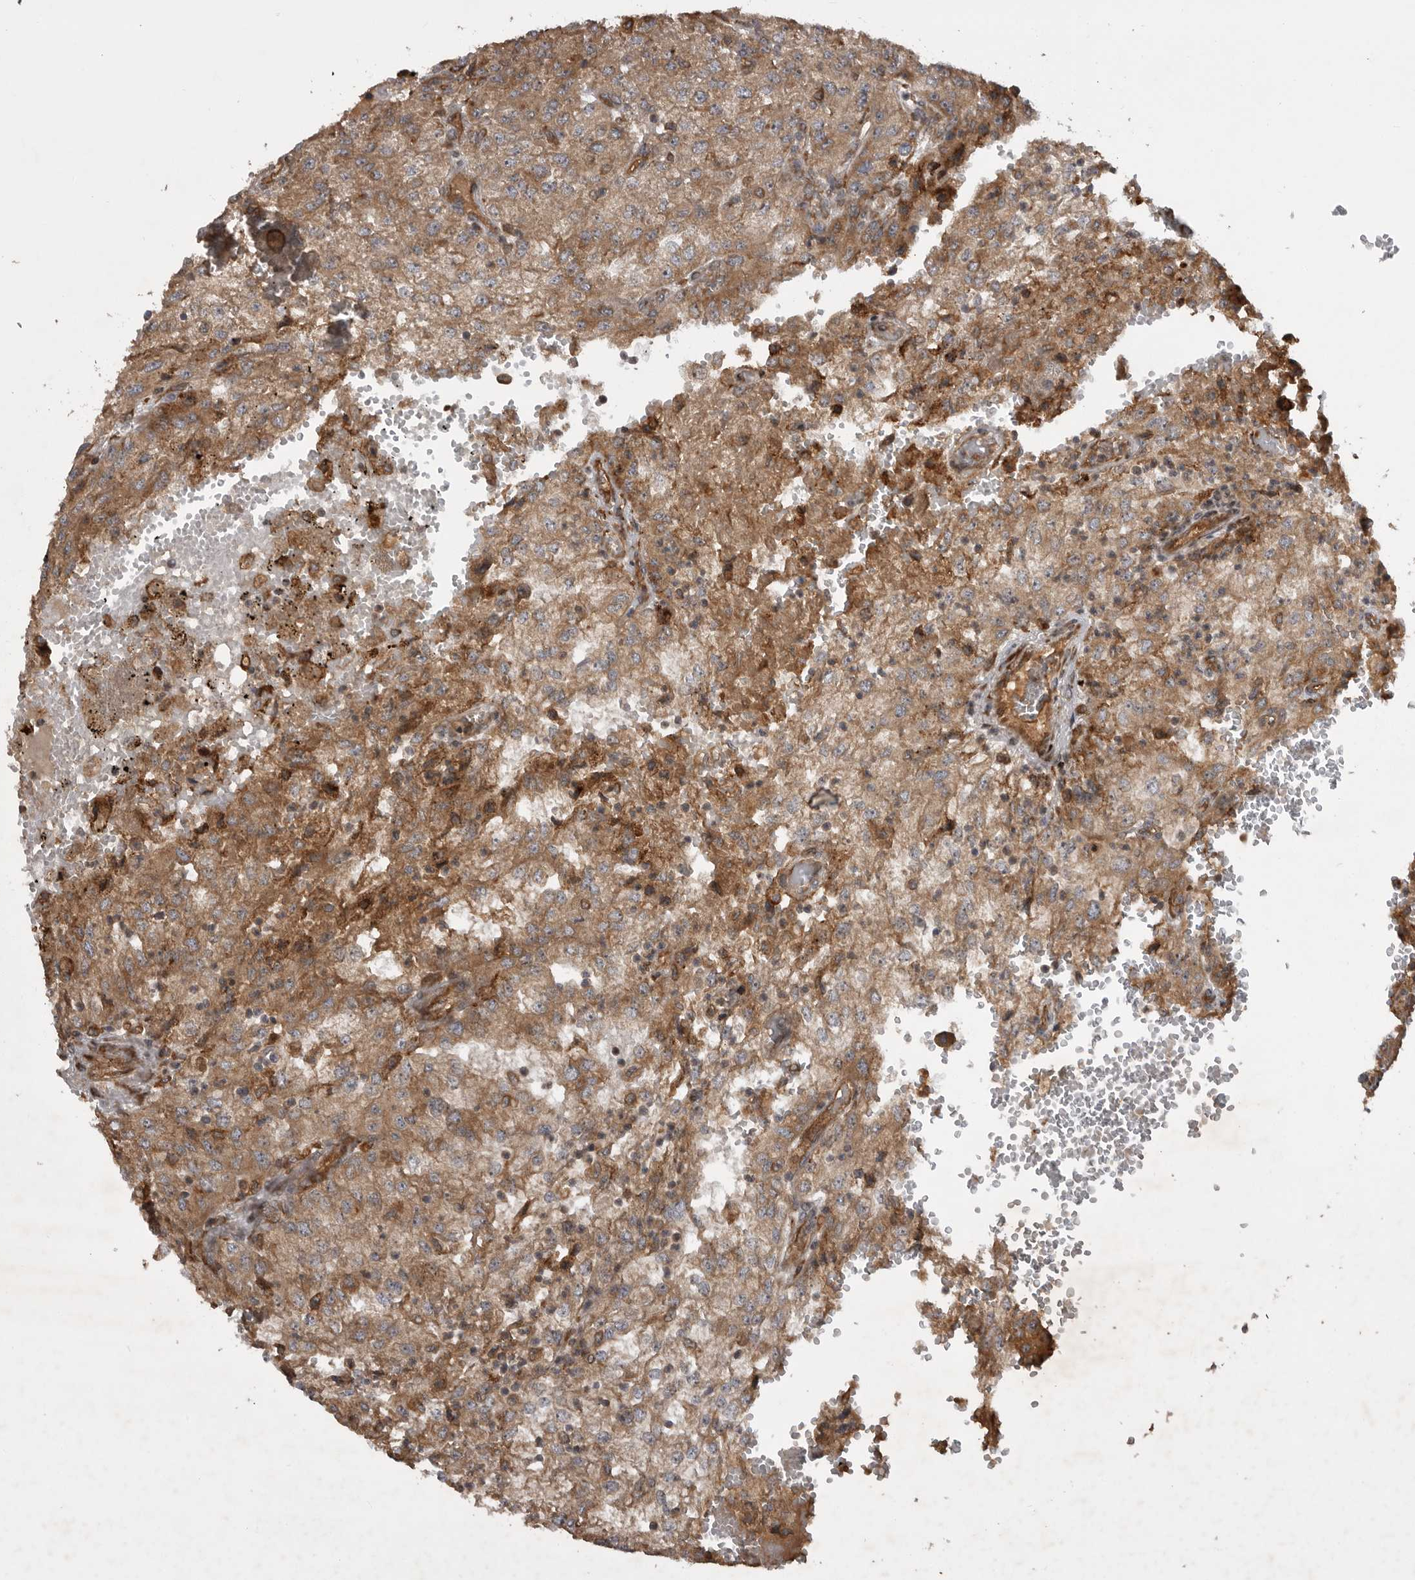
{"staining": {"intensity": "moderate", "quantity": ">75%", "location": "cytoplasmic/membranous"}, "tissue": "renal cancer", "cell_type": "Tumor cells", "image_type": "cancer", "snomed": [{"axis": "morphology", "description": "Adenocarcinoma, NOS"}, {"axis": "topography", "description": "Kidney"}], "caption": "A photomicrograph showing moderate cytoplasmic/membranous expression in about >75% of tumor cells in adenocarcinoma (renal), as visualized by brown immunohistochemical staining.", "gene": "RAB3GAP2", "patient": {"sex": "female", "age": 54}}